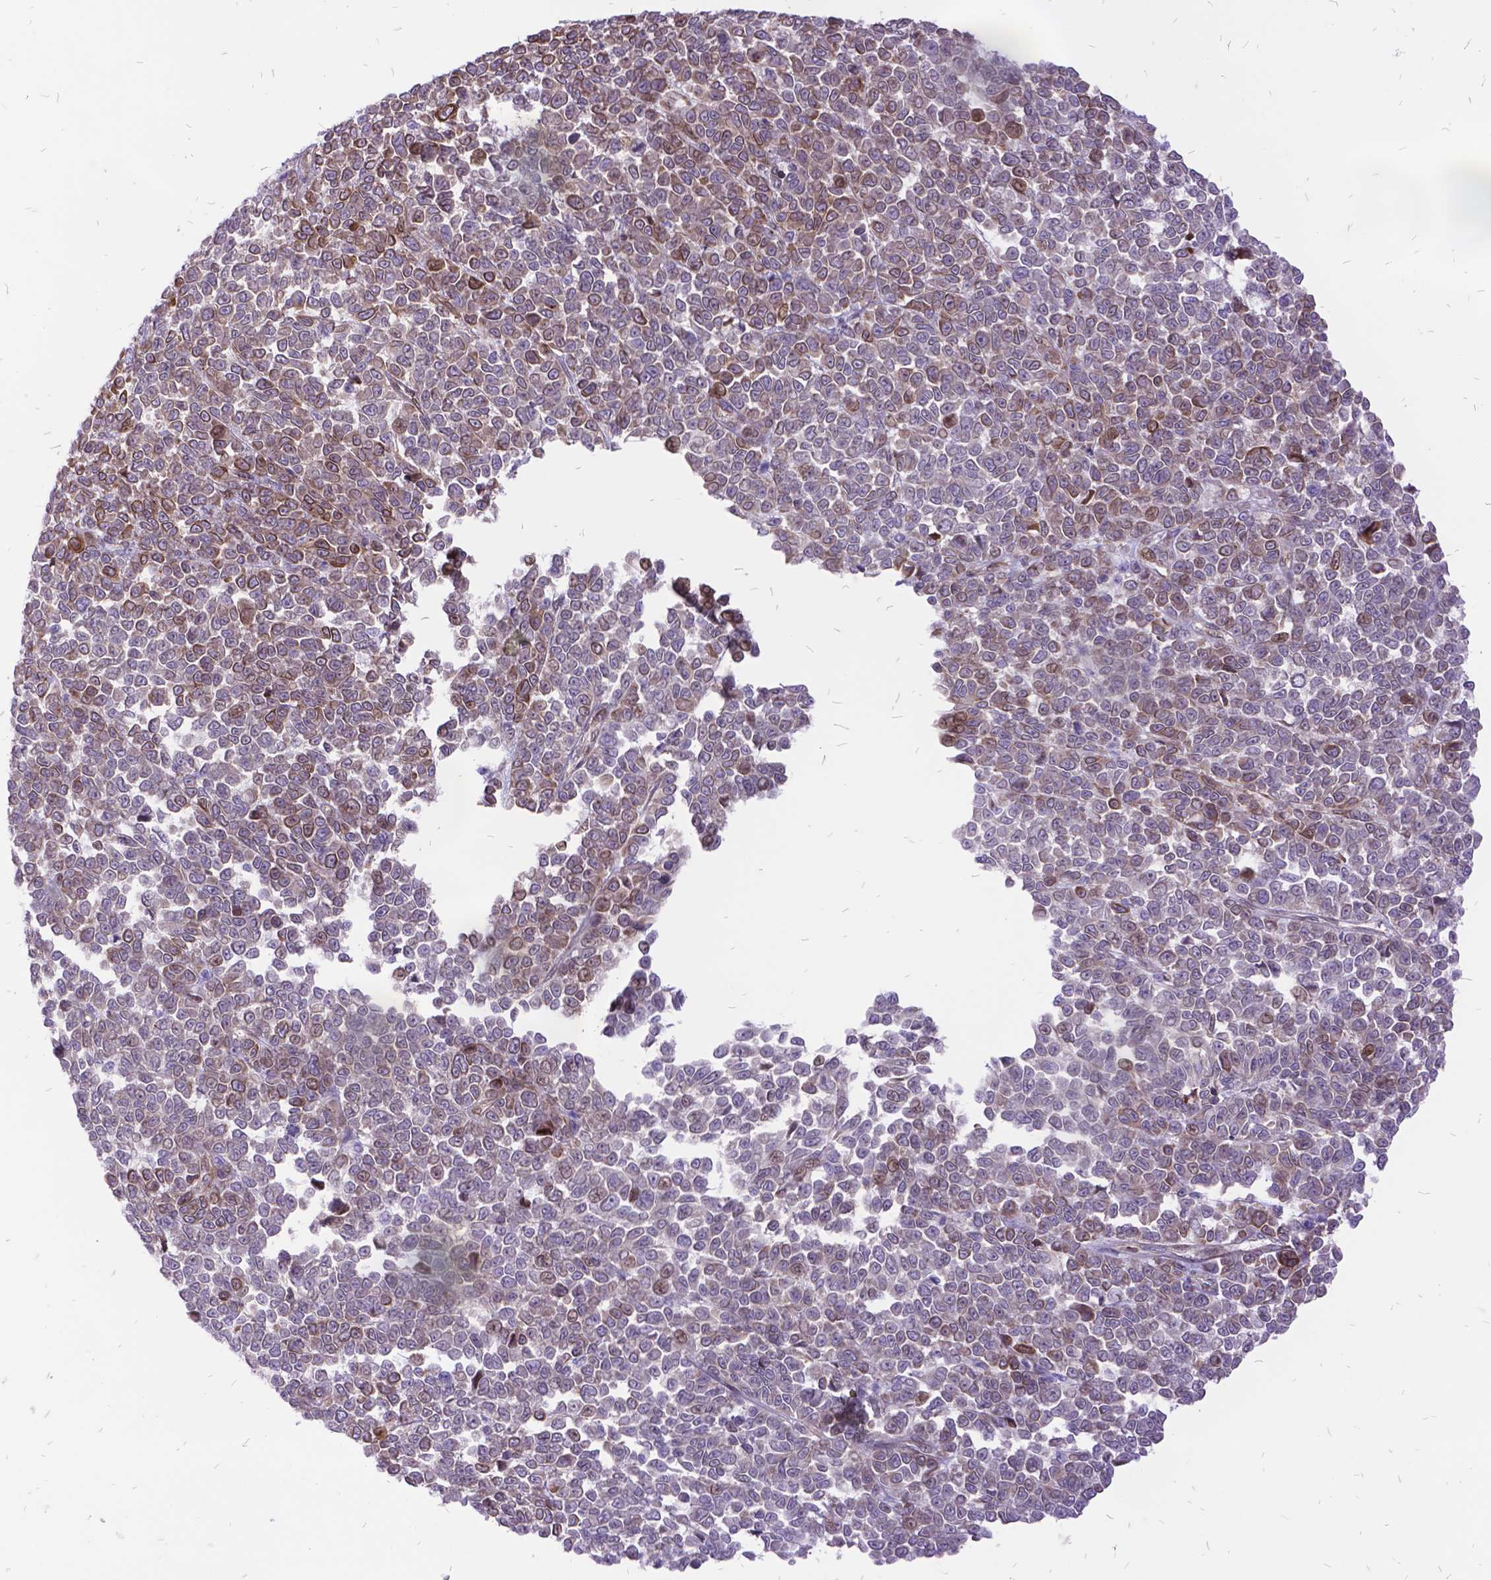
{"staining": {"intensity": "moderate", "quantity": "<25%", "location": "cytoplasmic/membranous"}, "tissue": "melanoma", "cell_type": "Tumor cells", "image_type": "cancer", "snomed": [{"axis": "morphology", "description": "Malignant melanoma, NOS"}, {"axis": "topography", "description": "Skin"}], "caption": "The image reveals staining of malignant melanoma, revealing moderate cytoplasmic/membranous protein positivity (brown color) within tumor cells. The staining is performed using DAB brown chromogen to label protein expression. The nuclei are counter-stained blue using hematoxylin.", "gene": "GRB7", "patient": {"sex": "female", "age": 95}}